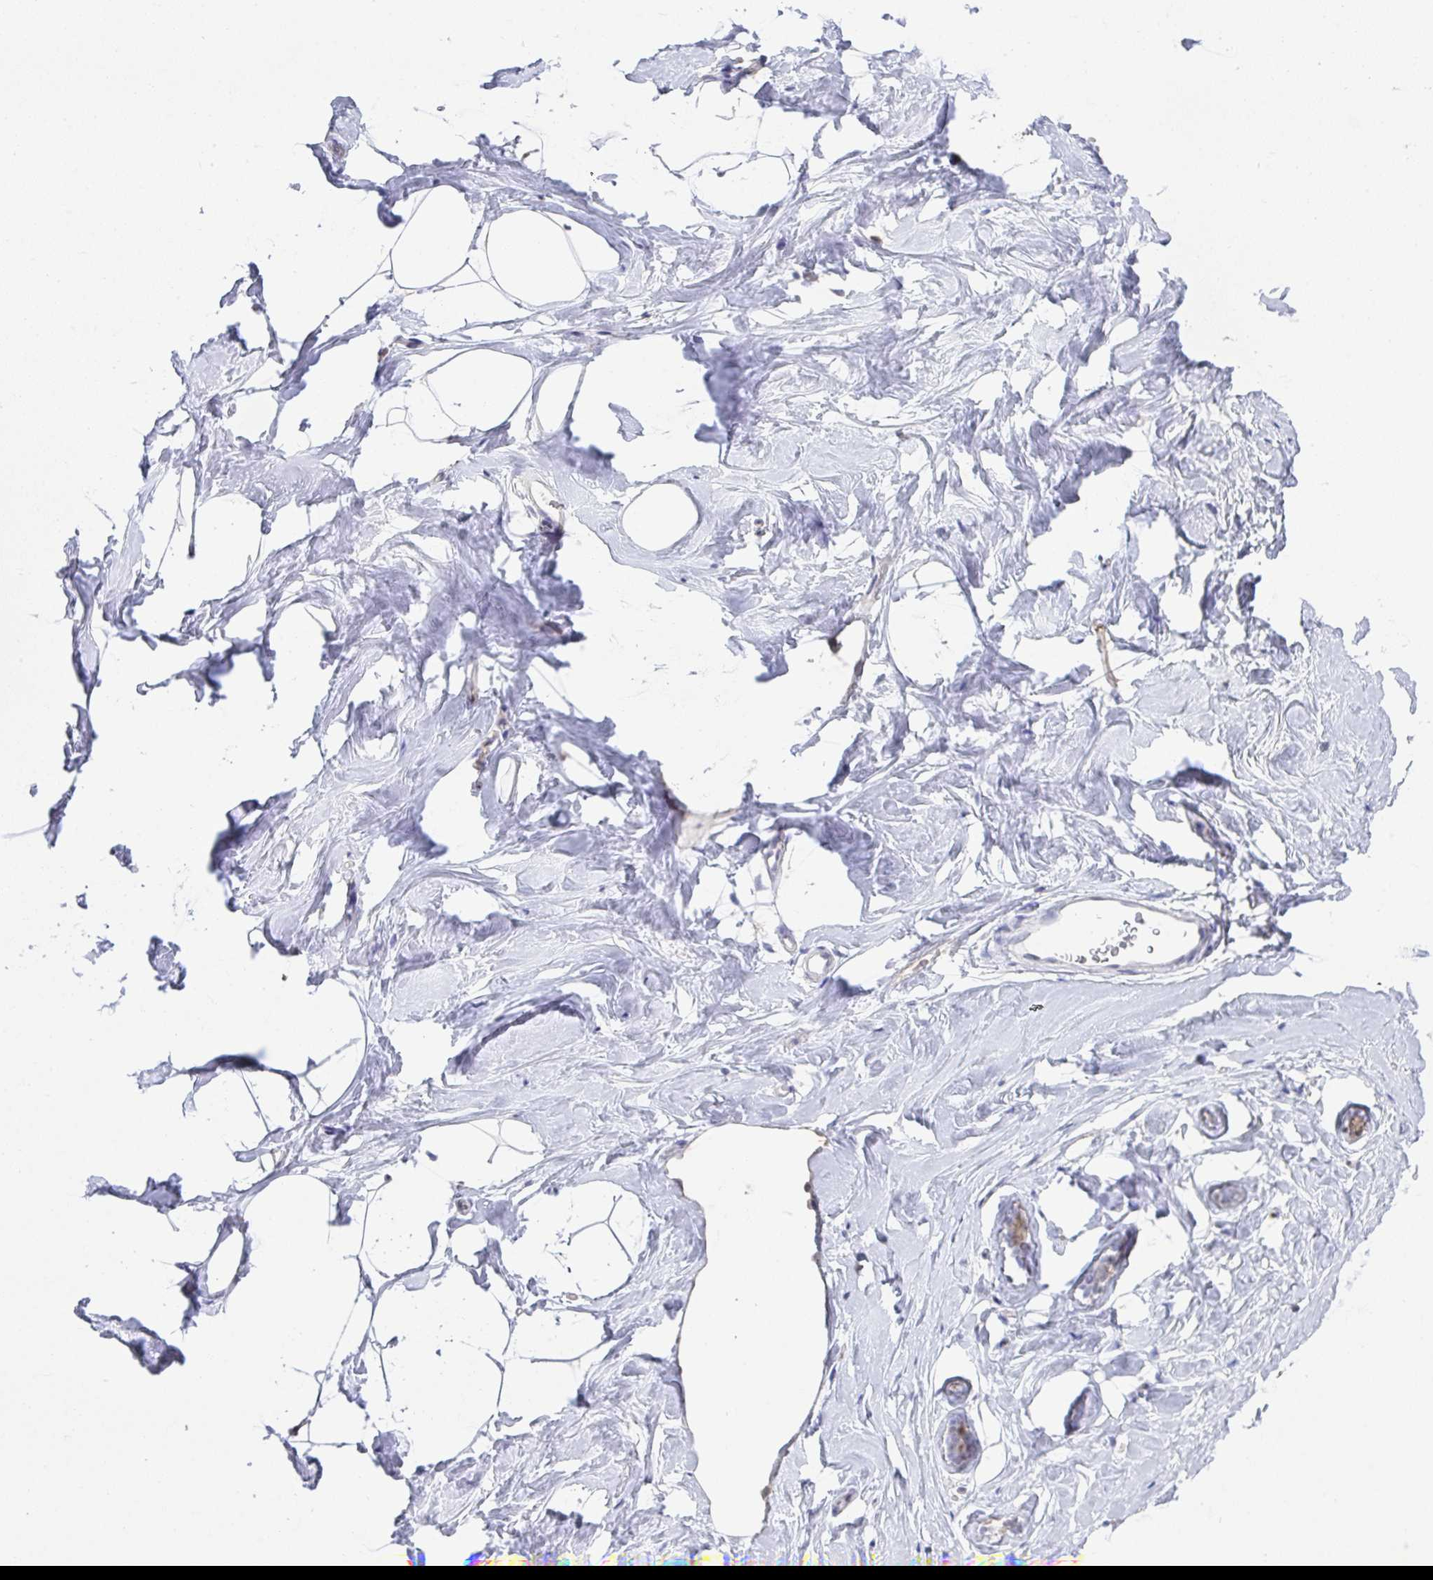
{"staining": {"intensity": "negative", "quantity": "none", "location": "none"}, "tissue": "breast", "cell_type": "Adipocytes", "image_type": "normal", "snomed": [{"axis": "morphology", "description": "Normal tissue, NOS"}, {"axis": "topography", "description": "Breast"}], "caption": "A high-resolution photomicrograph shows immunohistochemistry (IHC) staining of unremarkable breast, which displays no significant staining in adipocytes.", "gene": "SENP3", "patient": {"sex": "female", "age": 32}}